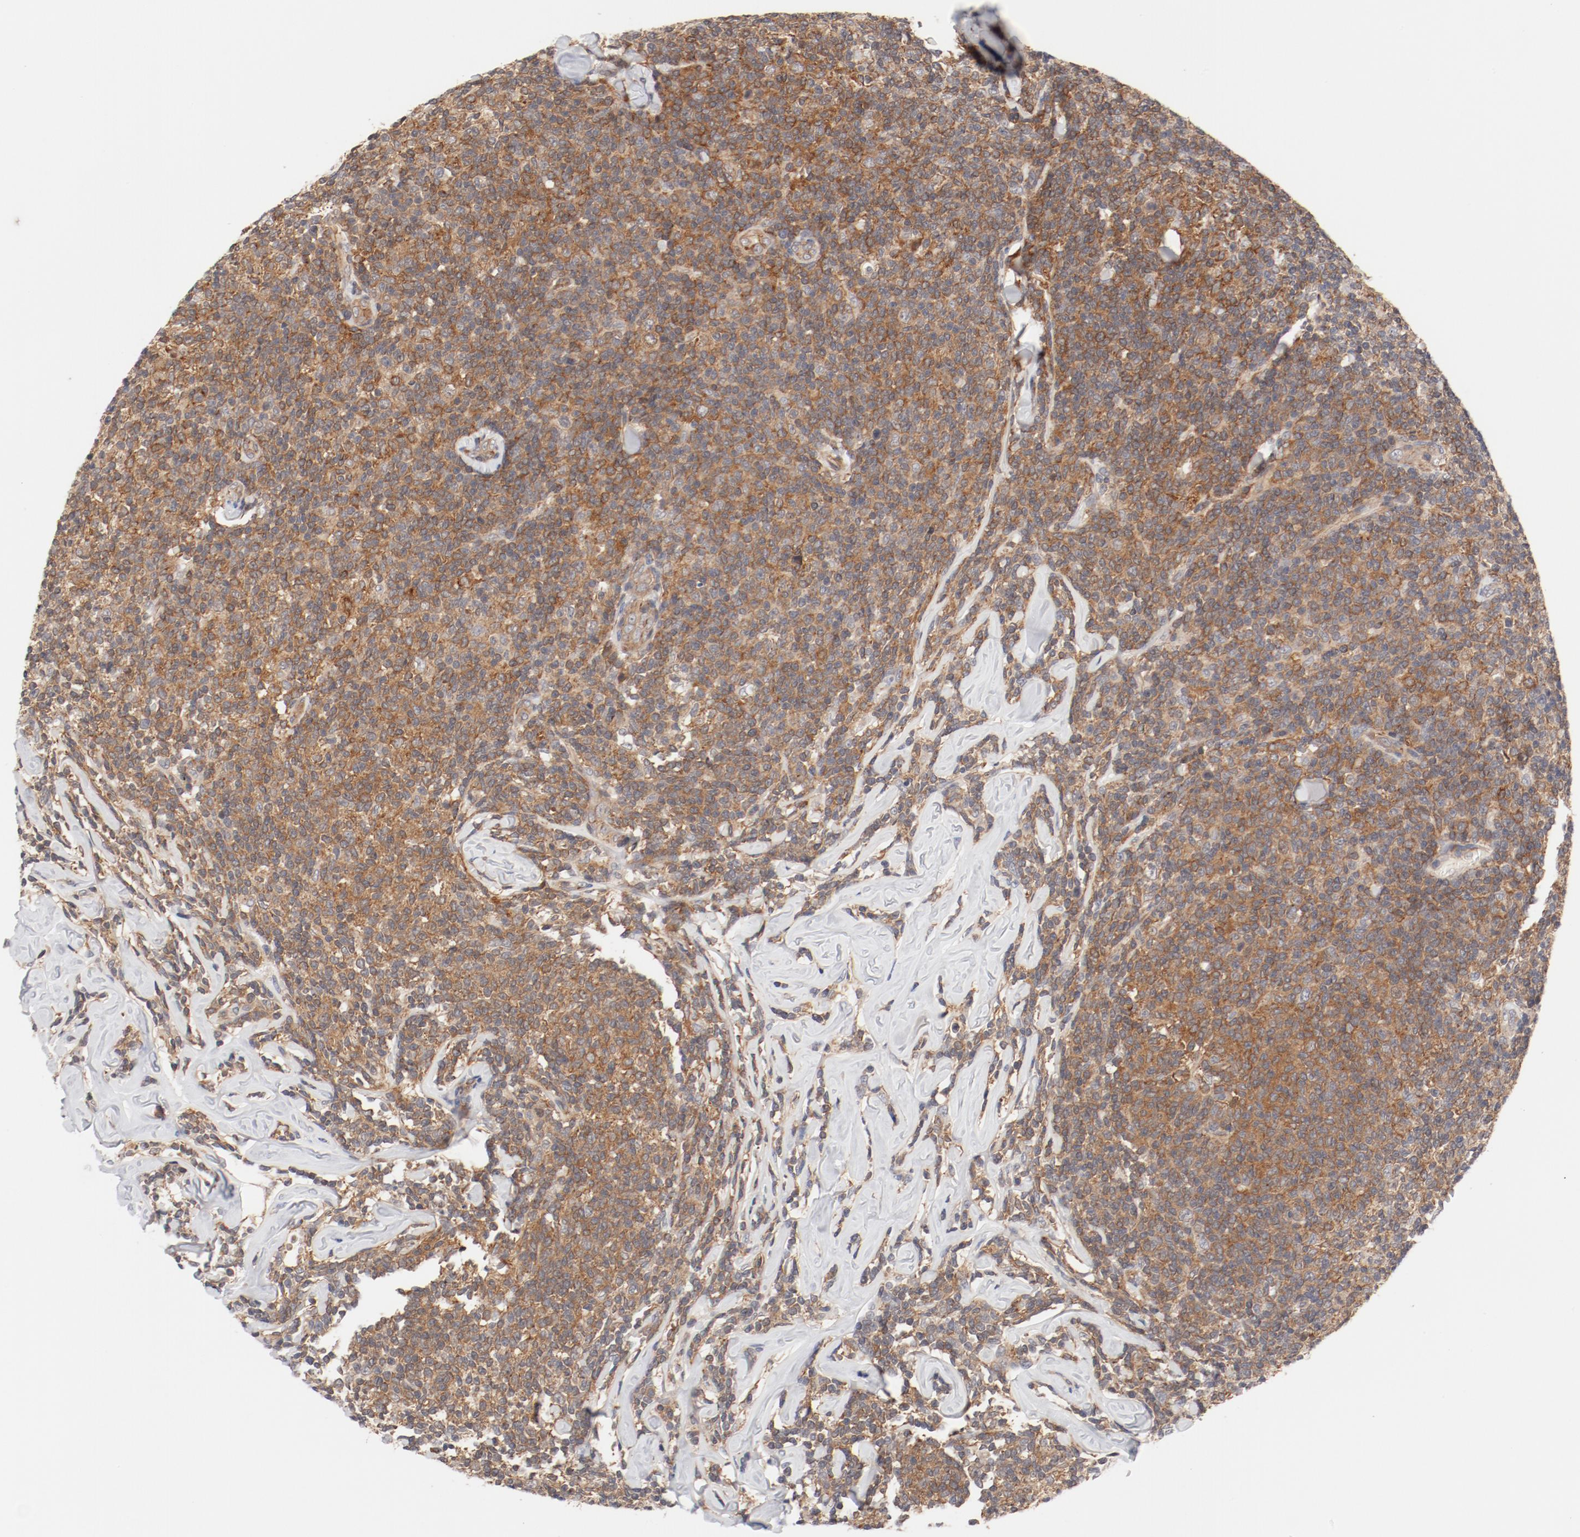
{"staining": {"intensity": "strong", "quantity": ">75%", "location": "cytoplasmic/membranous"}, "tissue": "lymphoma", "cell_type": "Tumor cells", "image_type": "cancer", "snomed": [{"axis": "morphology", "description": "Malignant lymphoma, non-Hodgkin's type, Low grade"}, {"axis": "topography", "description": "Lymph node"}], "caption": "Protein staining reveals strong cytoplasmic/membranous expression in approximately >75% of tumor cells in malignant lymphoma, non-Hodgkin's type (low-grade).", "gene": "ZNF267", "patient": {"sex": "female", "age": 56}}